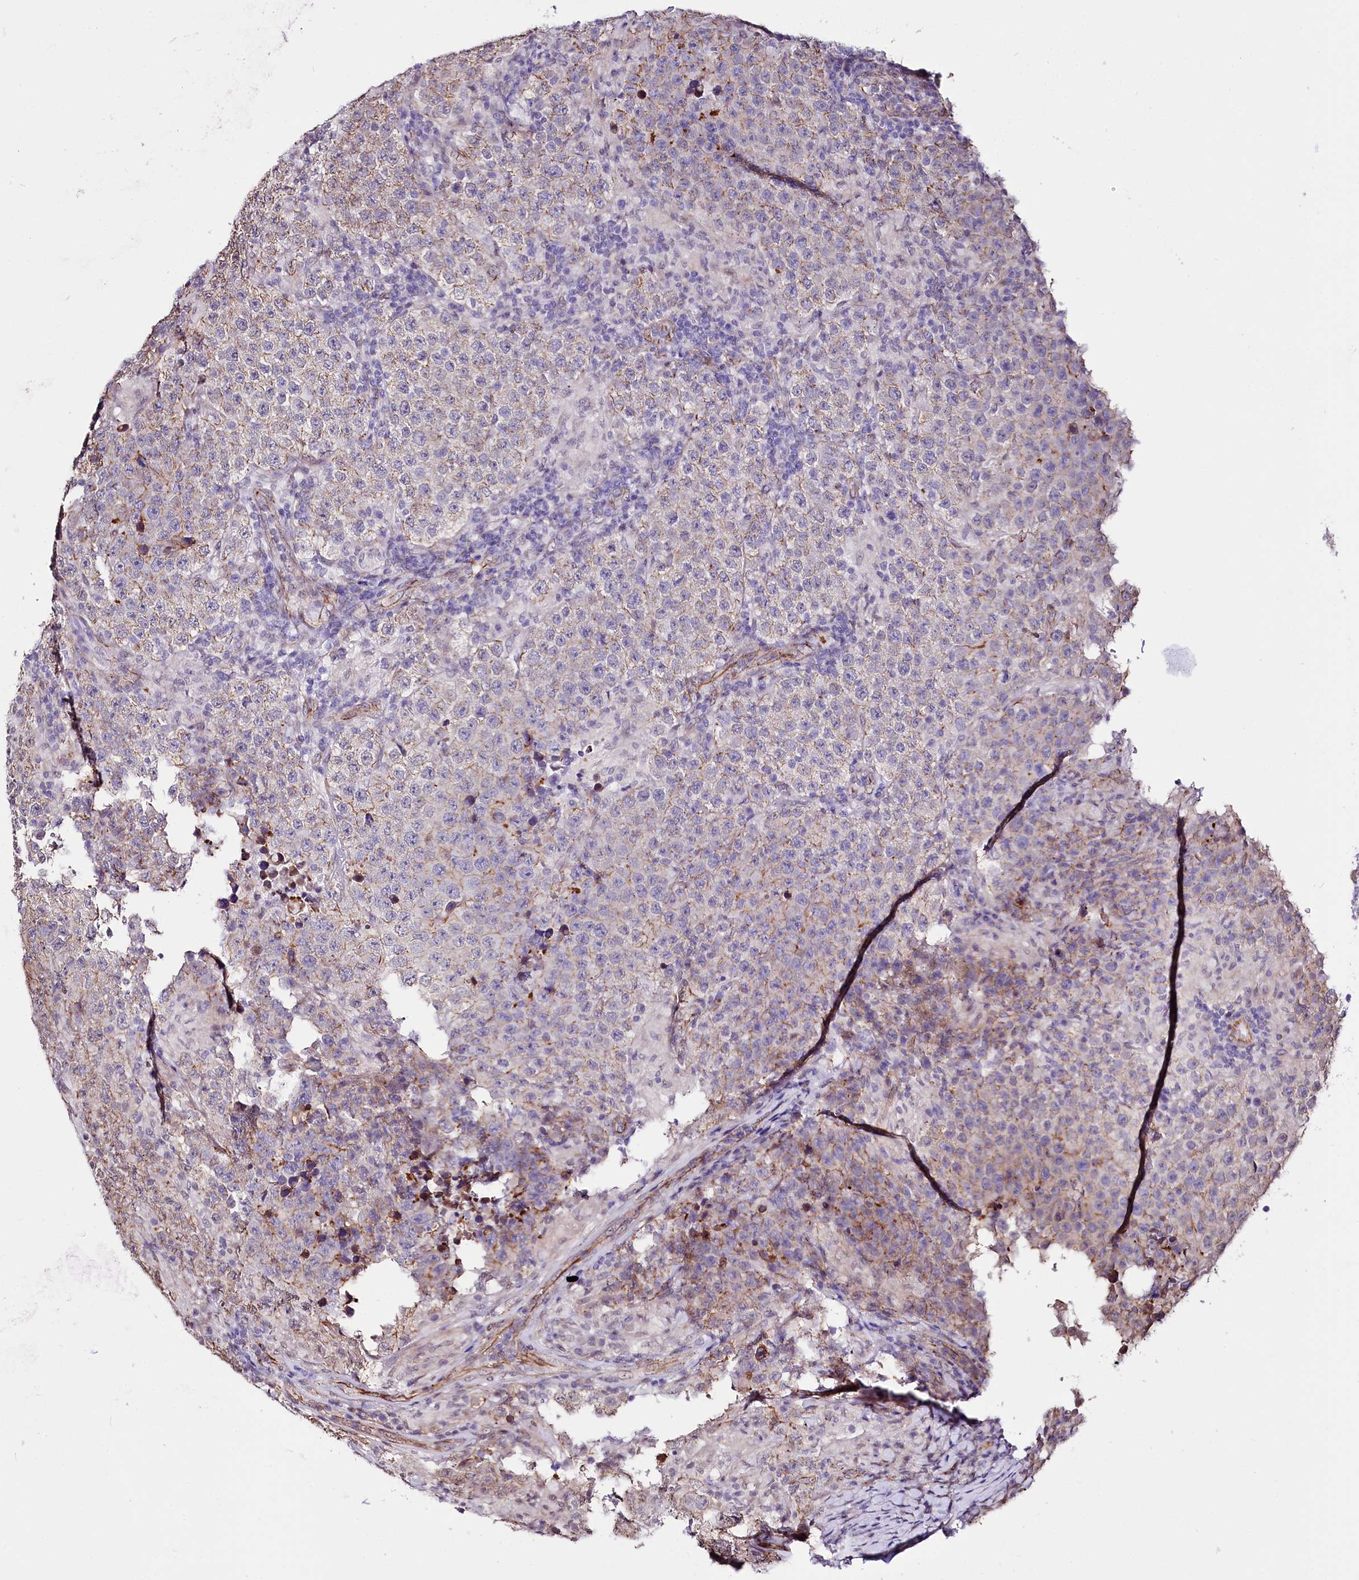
{"staining": {"intensity": "moderate", "quantity": "<25%", "location": "cytoplasmic/membranous"}, "tissue": "testis cancer", "cell_type": "Tumor cells", "image_type": "cancer", "snomed": [{"axis": "morphology", "description": "Normal tissue, NOS"}, {"axis": "morphology", "description": "Urothelial carcinoma, High grade"}, {"axis": "morphology", "description": "Seminoma, NOS"}, {"axis": "morphology", "description": "Carcinoma, Embryonal, NOS"}, {"axis": "topography", "description": "Urinary bladder"}, {"axis": "topography", "description": "Testis"}], "caption": "Testis cancer (high-grade urothelial carcinoma) stained with a protein marker exhibits moderate staining in tumor cells.", "gene": "ST7", "patient": {"sex": "male", "age": 41}}